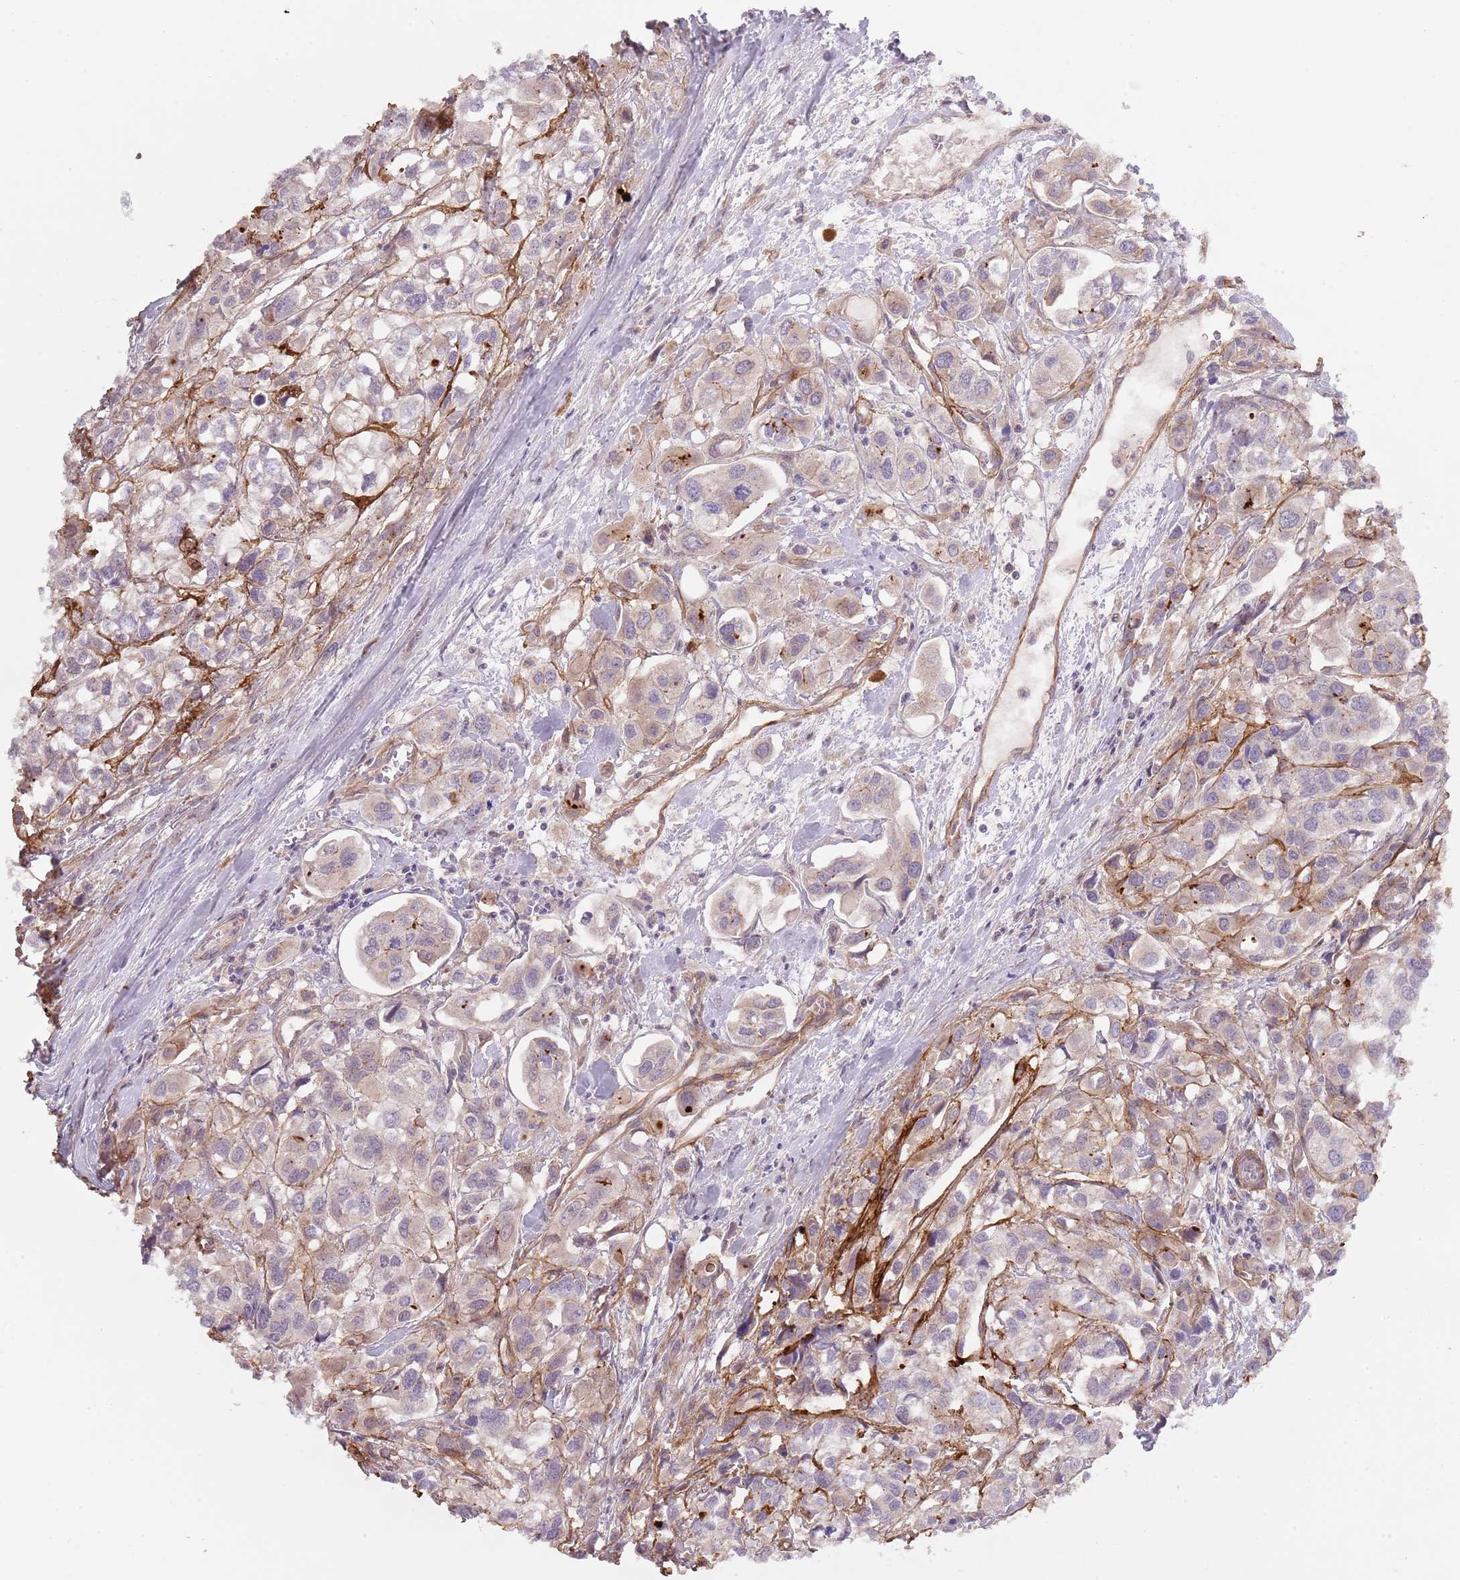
{"staining": {"intensity": "weak", "quantity": "25%-75%", "location": "cytoplasmic/membranous"}, "tissue": "urothelial cancer", "cell_type": "Tumor cells", "image_type": "cancer", "snomed": [{"axis": "morphology", "description": "Urothelial carcinoma, High grade"}, {"axis": "topography", "description": "Urinary bladder"}], "caption": "Urothelial cancer stained with immunohistochemistry demonstrates weak cytoplasmic/membranous positivity in about 25%-75% of tumor cells. (Brightfield microscopy of DAB IHC at high magnification).", "gene": "TINAGL1", "patient": {"sex": "male", "age": 67}}